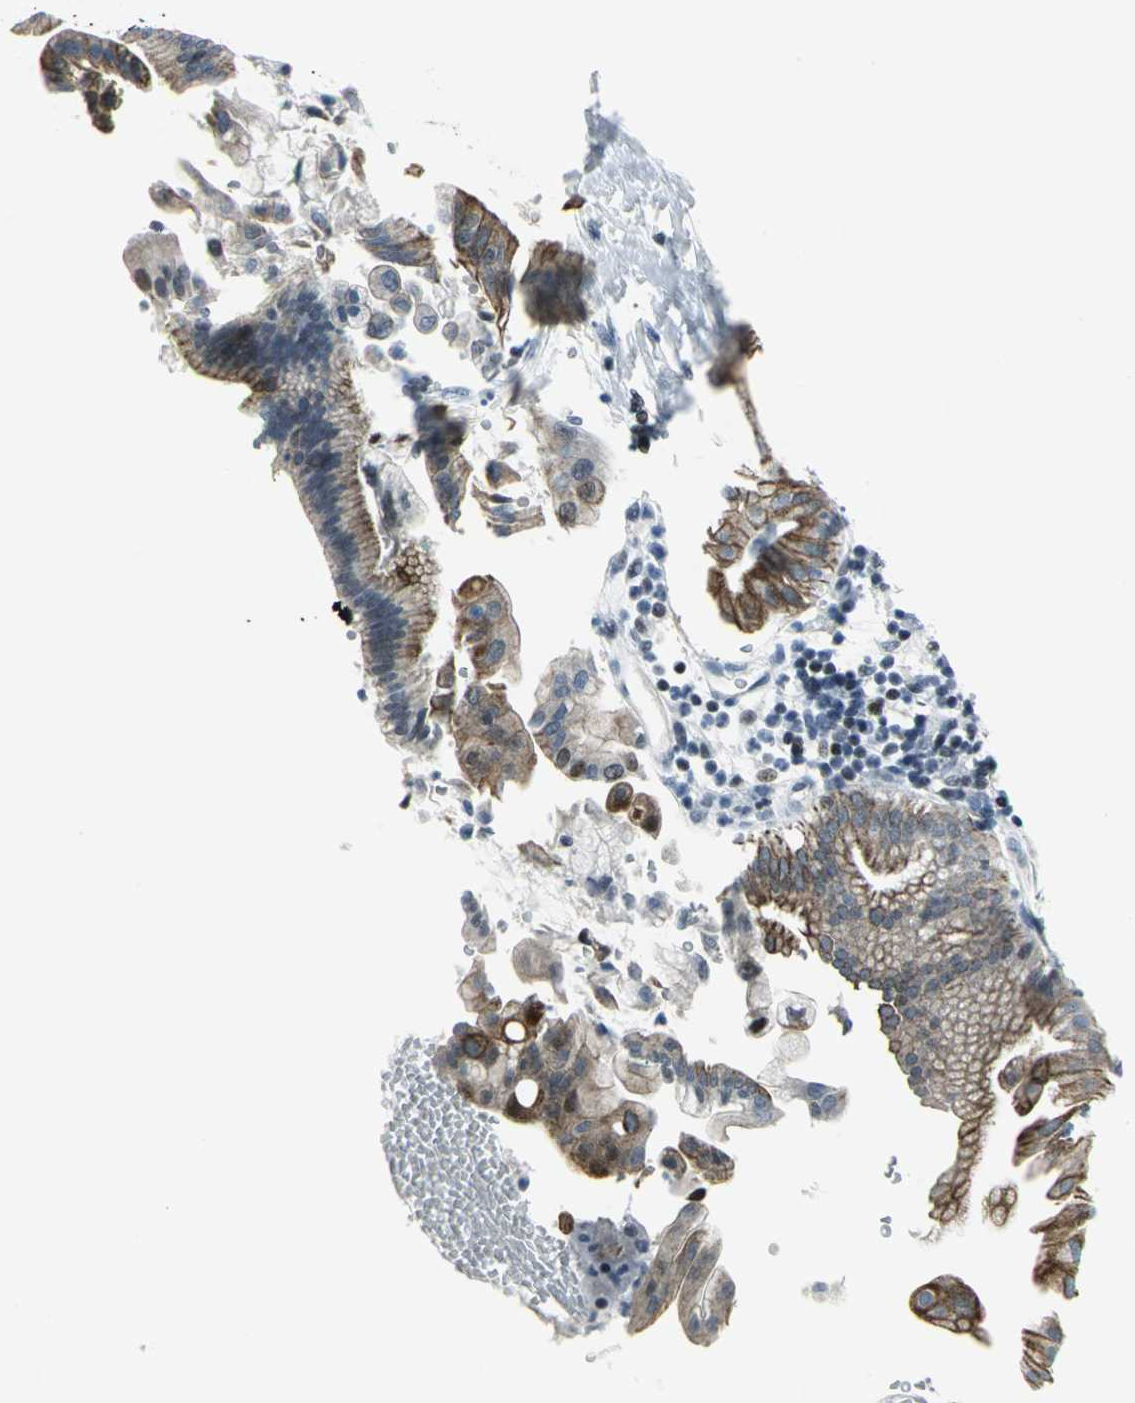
{"staining": {"intensity": "strong", "quantity": "25%-75%", "location": "cytoplasmic/membranous"}, "tissue": "pancreatic cancer", "cell_type": "Tumor cells", "image_type": "cancer", "snomed": [{"axis": "morphology", "description": "Adenocarcinoma, NOS"}, {"axis": "morphology", "description": "Adenocarcinoma, metastatic, NOS"}, {"axis": "topography", "description": "Lymph node"}, {"axis": "topography", "description": "Pancreas"}, {"axis": "topography", "description": "Duodenum"}], "caption": "A micrograph of human pancreatic adenocarcinoma stained for a protein reveals strong cytoplasmic/membranous brown staining in tumor cells.", "gene": "RPA1", "patient": {"sex": "female", "age": 64}}